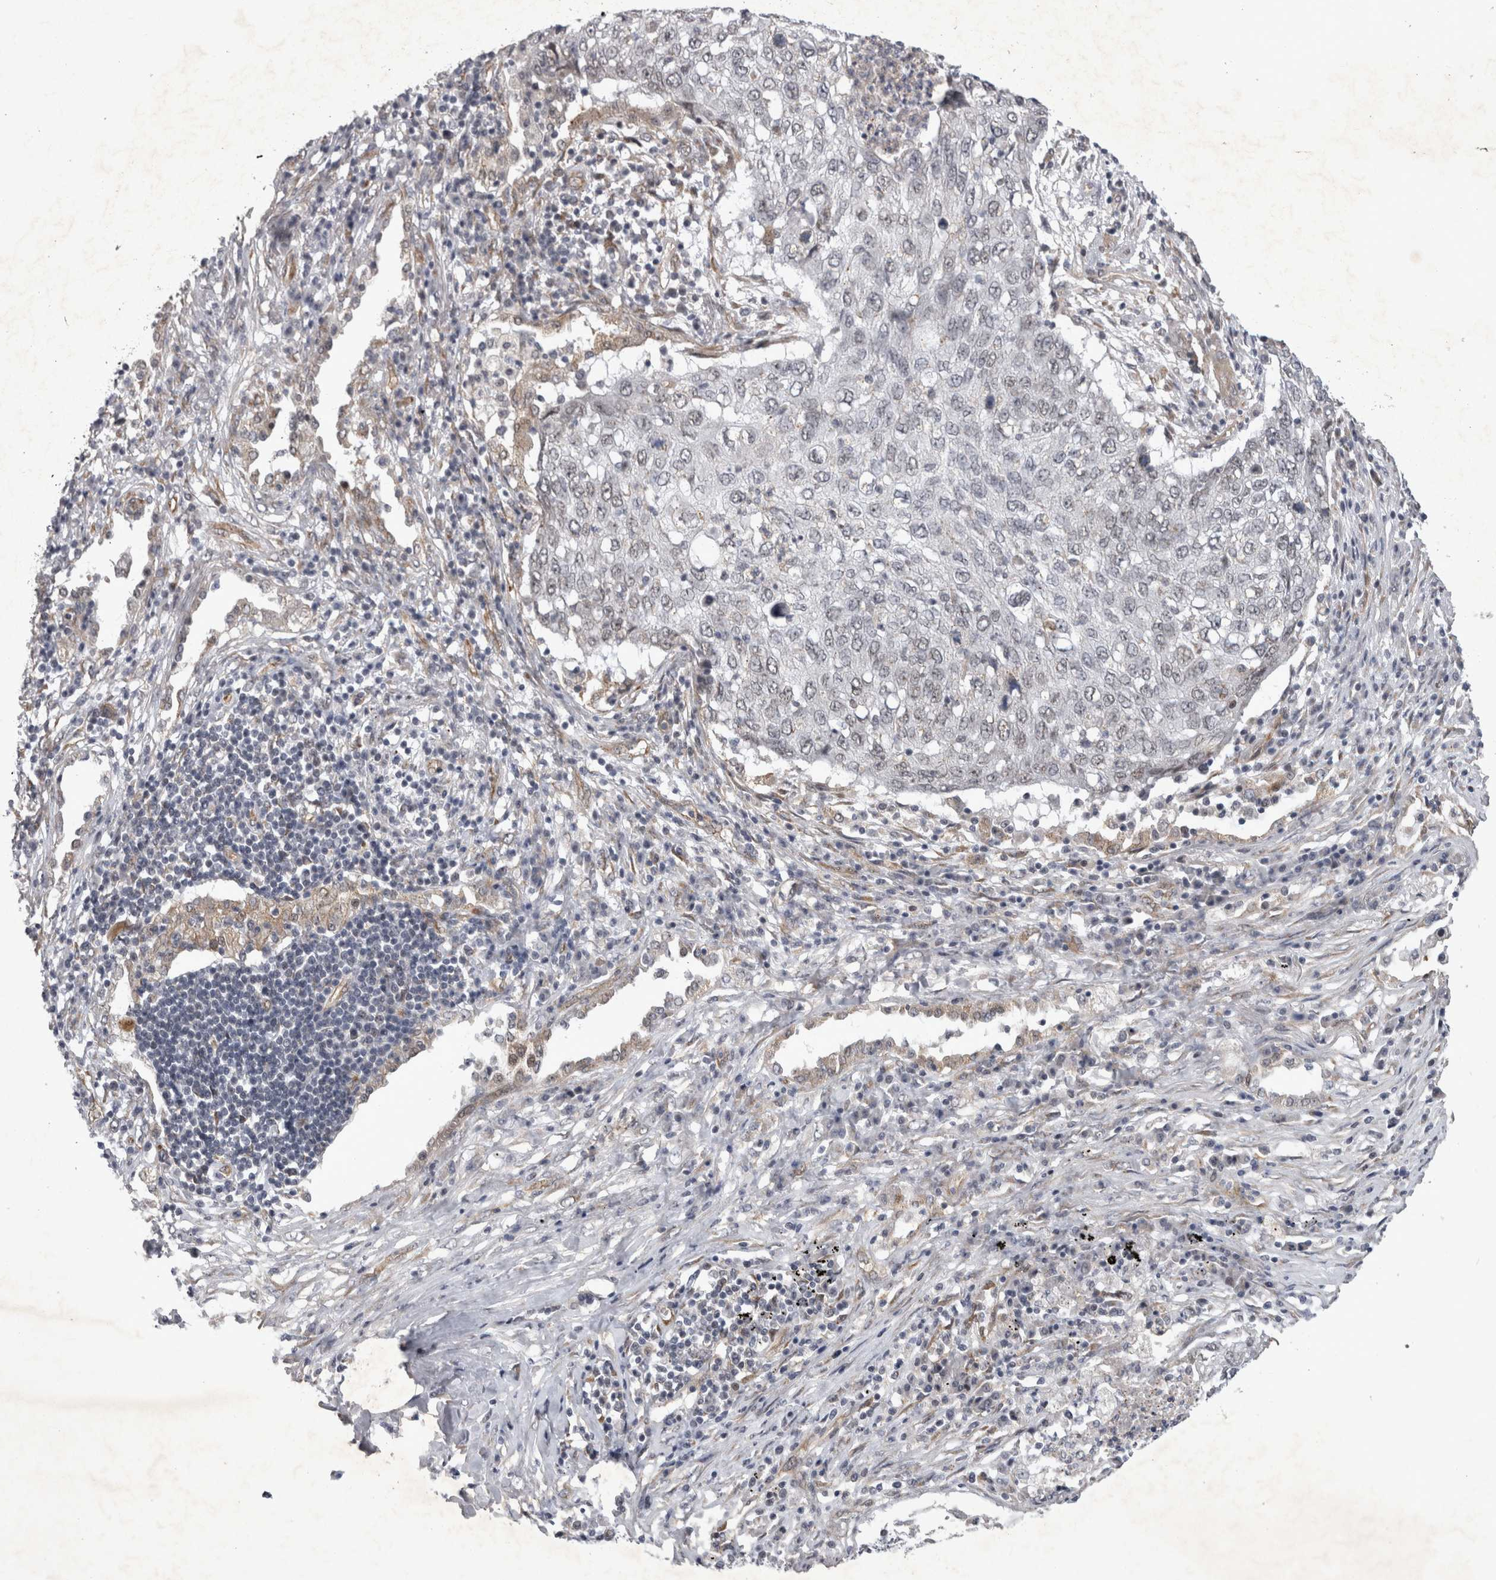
{"staining": {"intensity": "negative", "quantity": "none", "location": "none"}, "tissue": "lung cancer", "cell_type": "Tumor cells", "image_type": "cancer", "snomed": [{"axis": "morphology", "description": "Squamous cell carcinoma, NOS"}, {"axis": "topography", "description": "Lung"}], "caption": "This is an immunohistochemistry (IHC) photomicrograph of human squamous cell carcinoma (lung). There is no staining in tumor cells.", "gene": "PARP11", "patient": {"sex": "female", "age": 63}}